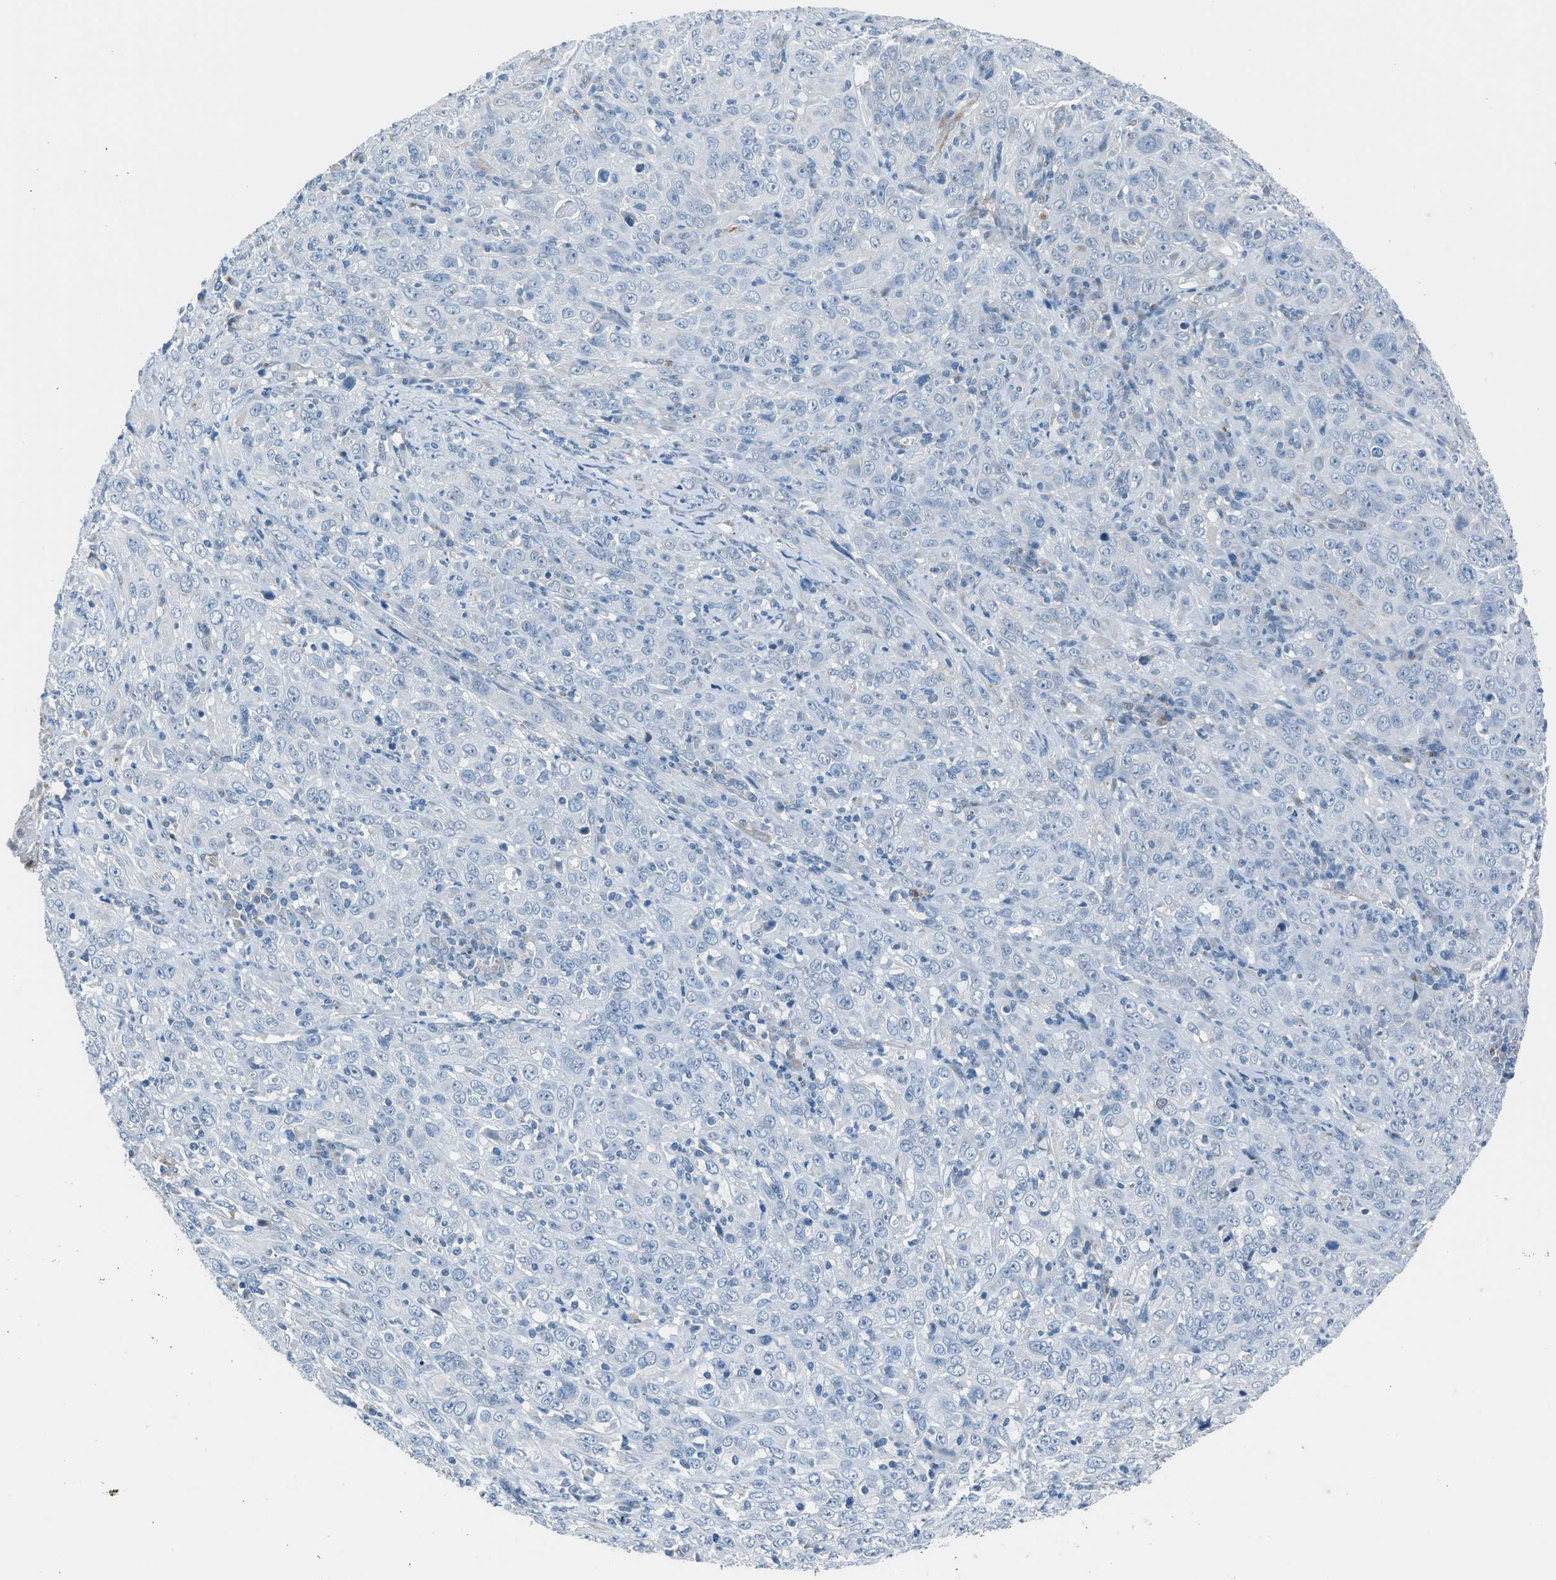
{"staining": {"intensity": "negative", "quantity": "none", "location": "none"}, "tissue": "cervical cancer", "cell_type": "Tumor cells", "image_type": "cancer", "snomed": [{"axis": "morphology", "description": "Squamous cell carcinoma, NOS"}, {"axis": "topography", "description": "Cervix"}], "caption": "Protein analysis of squamous cell carcinoma (cervical) shows no significant staining in tumor cells. (DAB (3,3'-diaminobenzidine) immunohistochemistry (IHC) visualized using brightfield microscopy, high magnification).", "gene": "RNF41", "patient": {"sex": "female", "age": 46}}